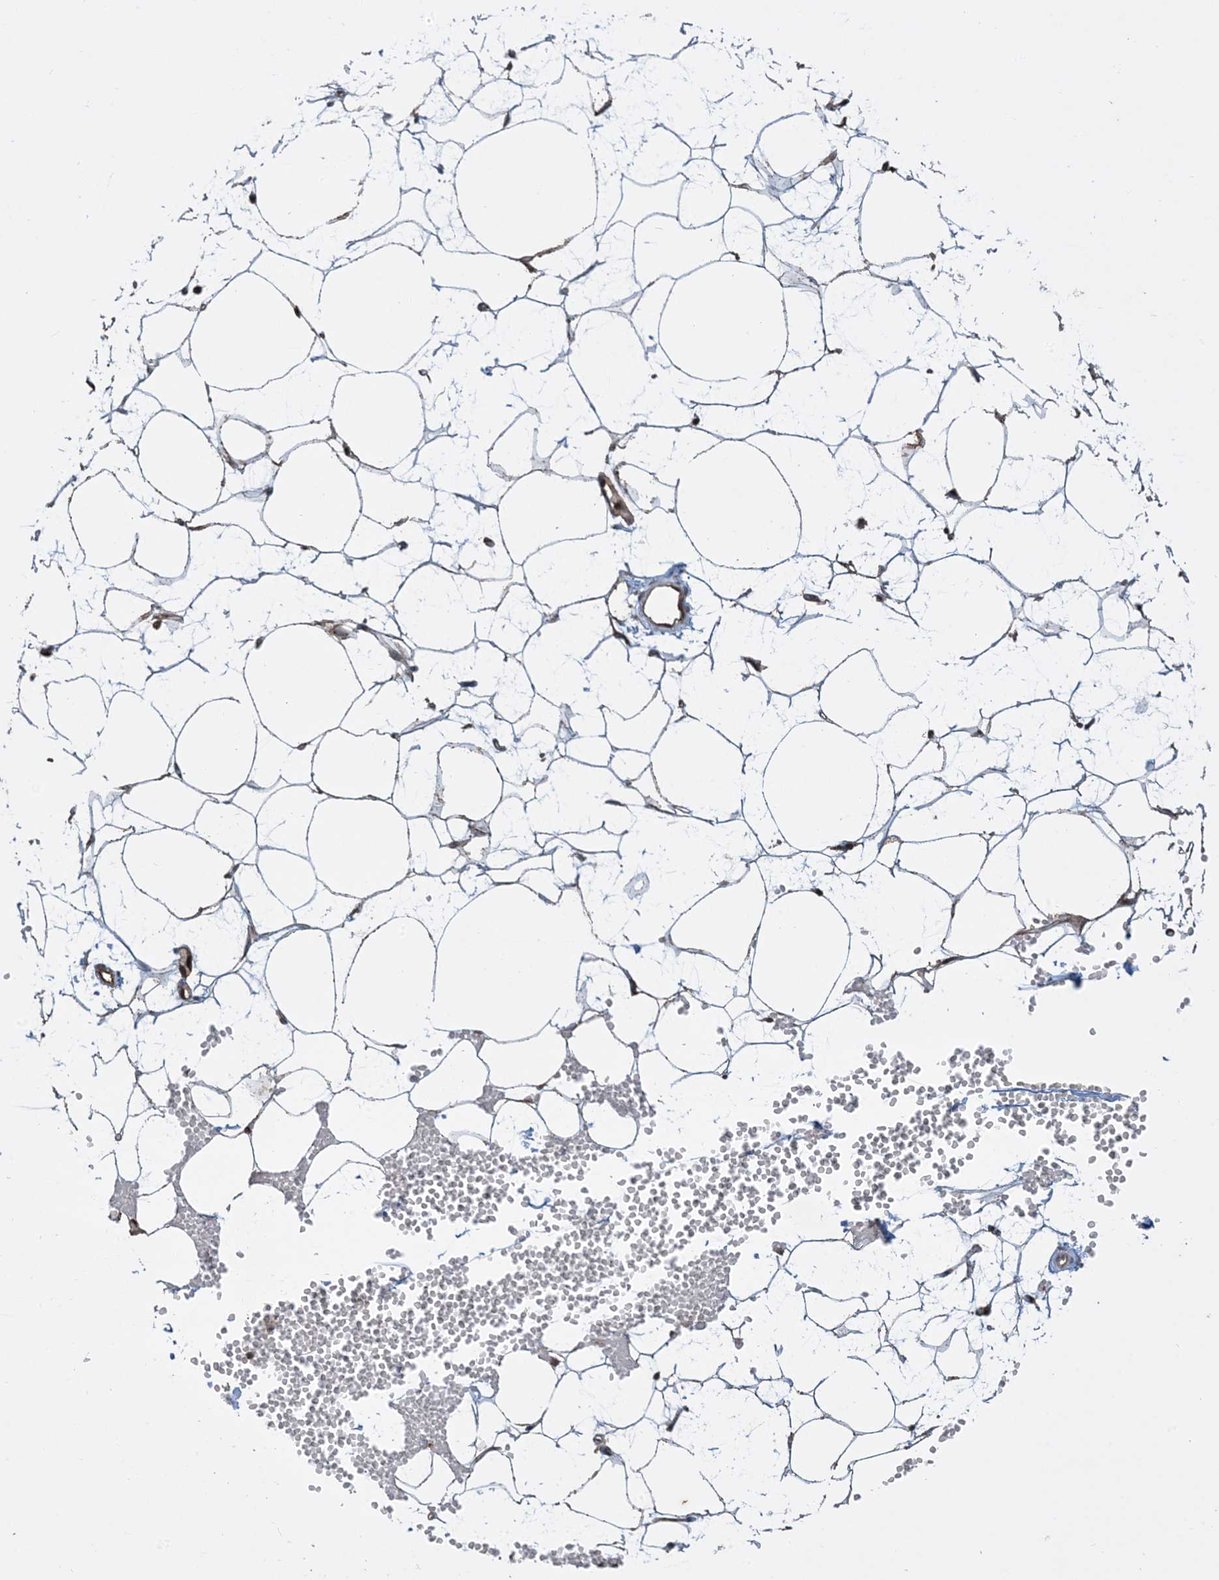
{"staining": {"intensity": "negative", "quantity": "none", "location": "none"}, "tissue": "adipose tissue", "cell_type": "Adipocytes", "image_type": "normal", "snomed": [{"axis": "morphology", "description": "Normal tissue, NOS"}, {"axis": "topography", "description": "Breast"}], "caption": "The IHC image has no significant expression in adipocytes of adipose tissue.", "gene": "PPM1F", "patient": {"sex": "female", "age": 23}}